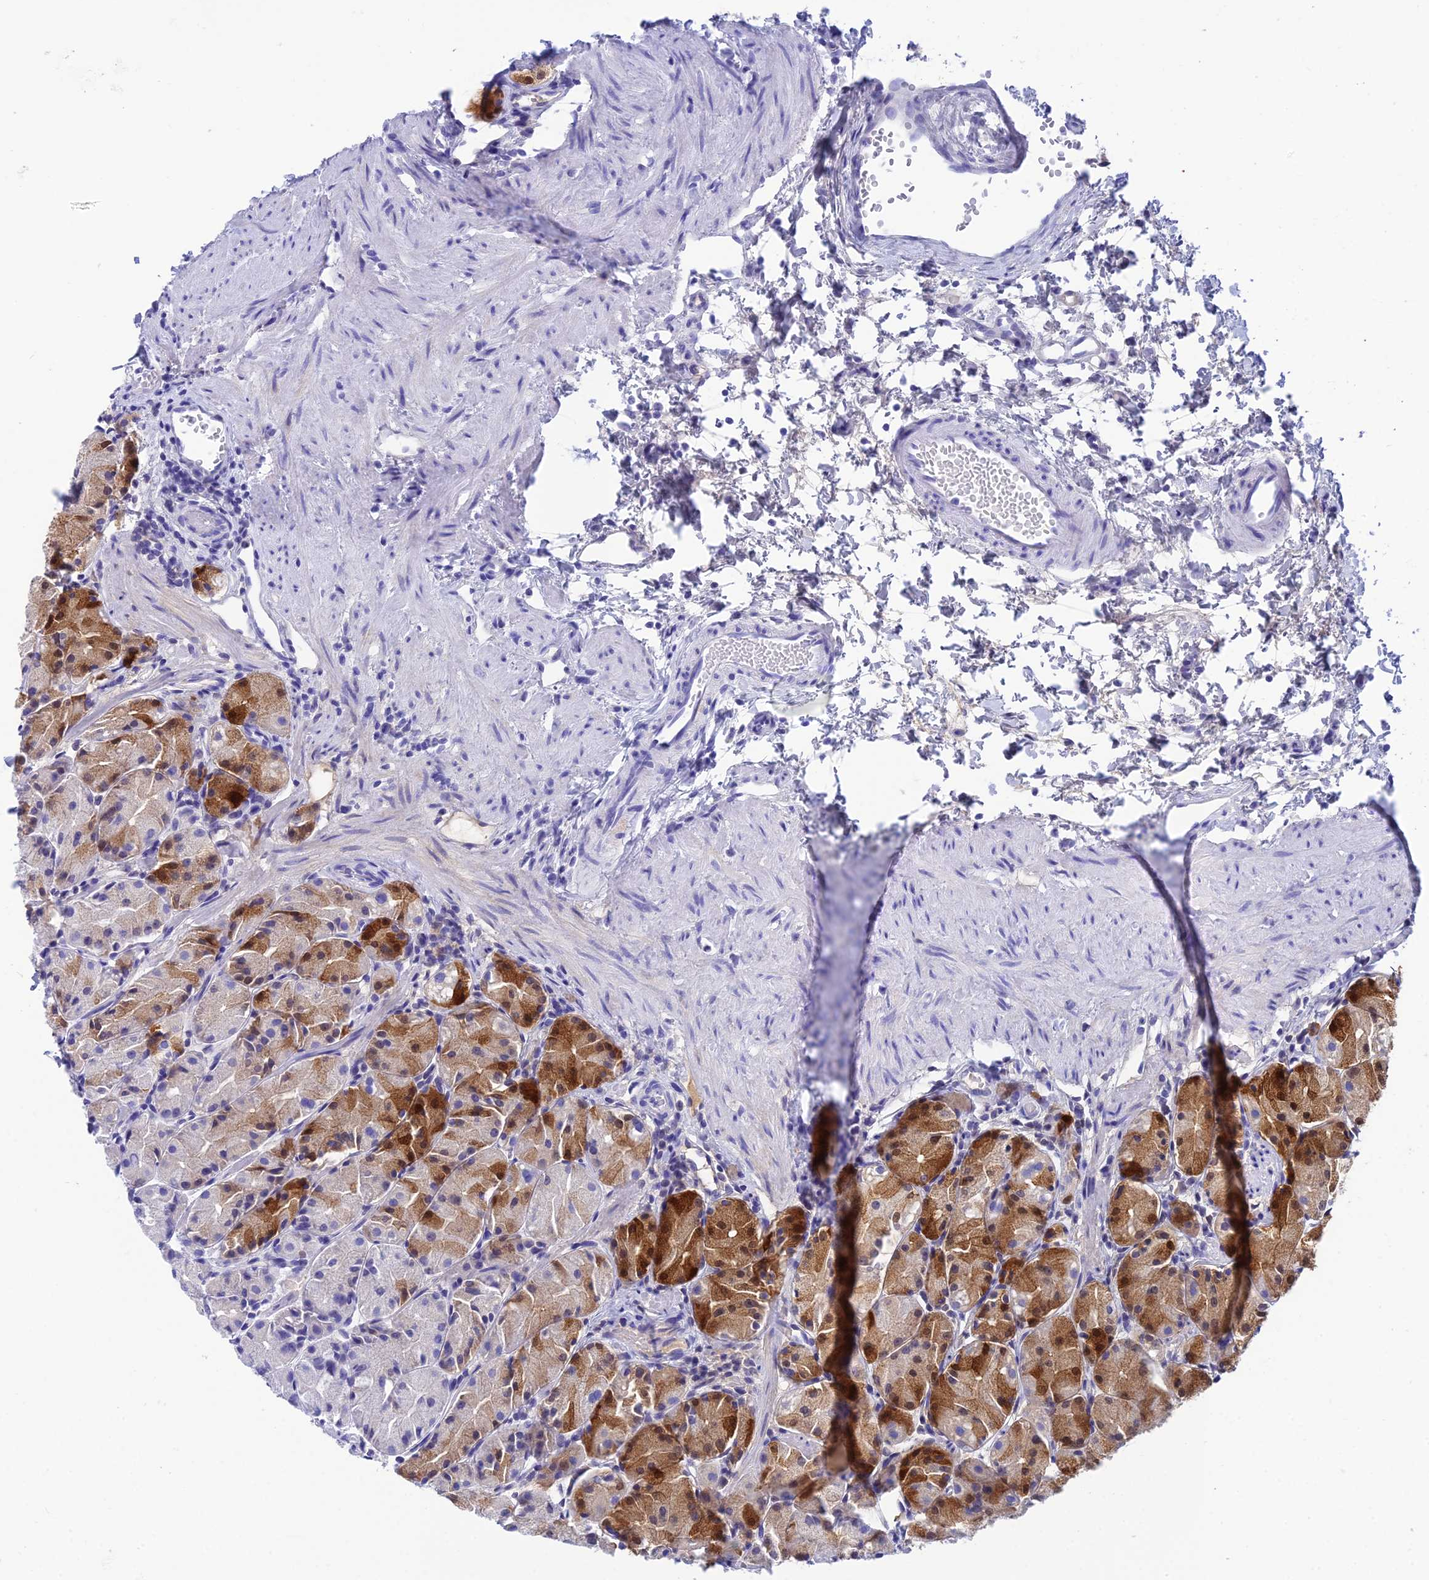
{"staining": {"intensity": "strong", "quantity": "<25%", "location": "cytoplasmic/membranous"}, "tissue": "stomach", "cell_type": "Glandular cells", "image_type": "normal", "snomed": [{"axis": "morphology", "description": "Normal tissue, NOS"}, {"axis": "topography", "description": "Stomach, upper"}], "caption": "An IHC histopathology image of normal tissue is shown. Protein staining in brown labels strong cytoplasmic/membranous positivity in stomach within glandular cells.", "gene": "REG1A", "patient": {"sex": "male", "age": 47}}